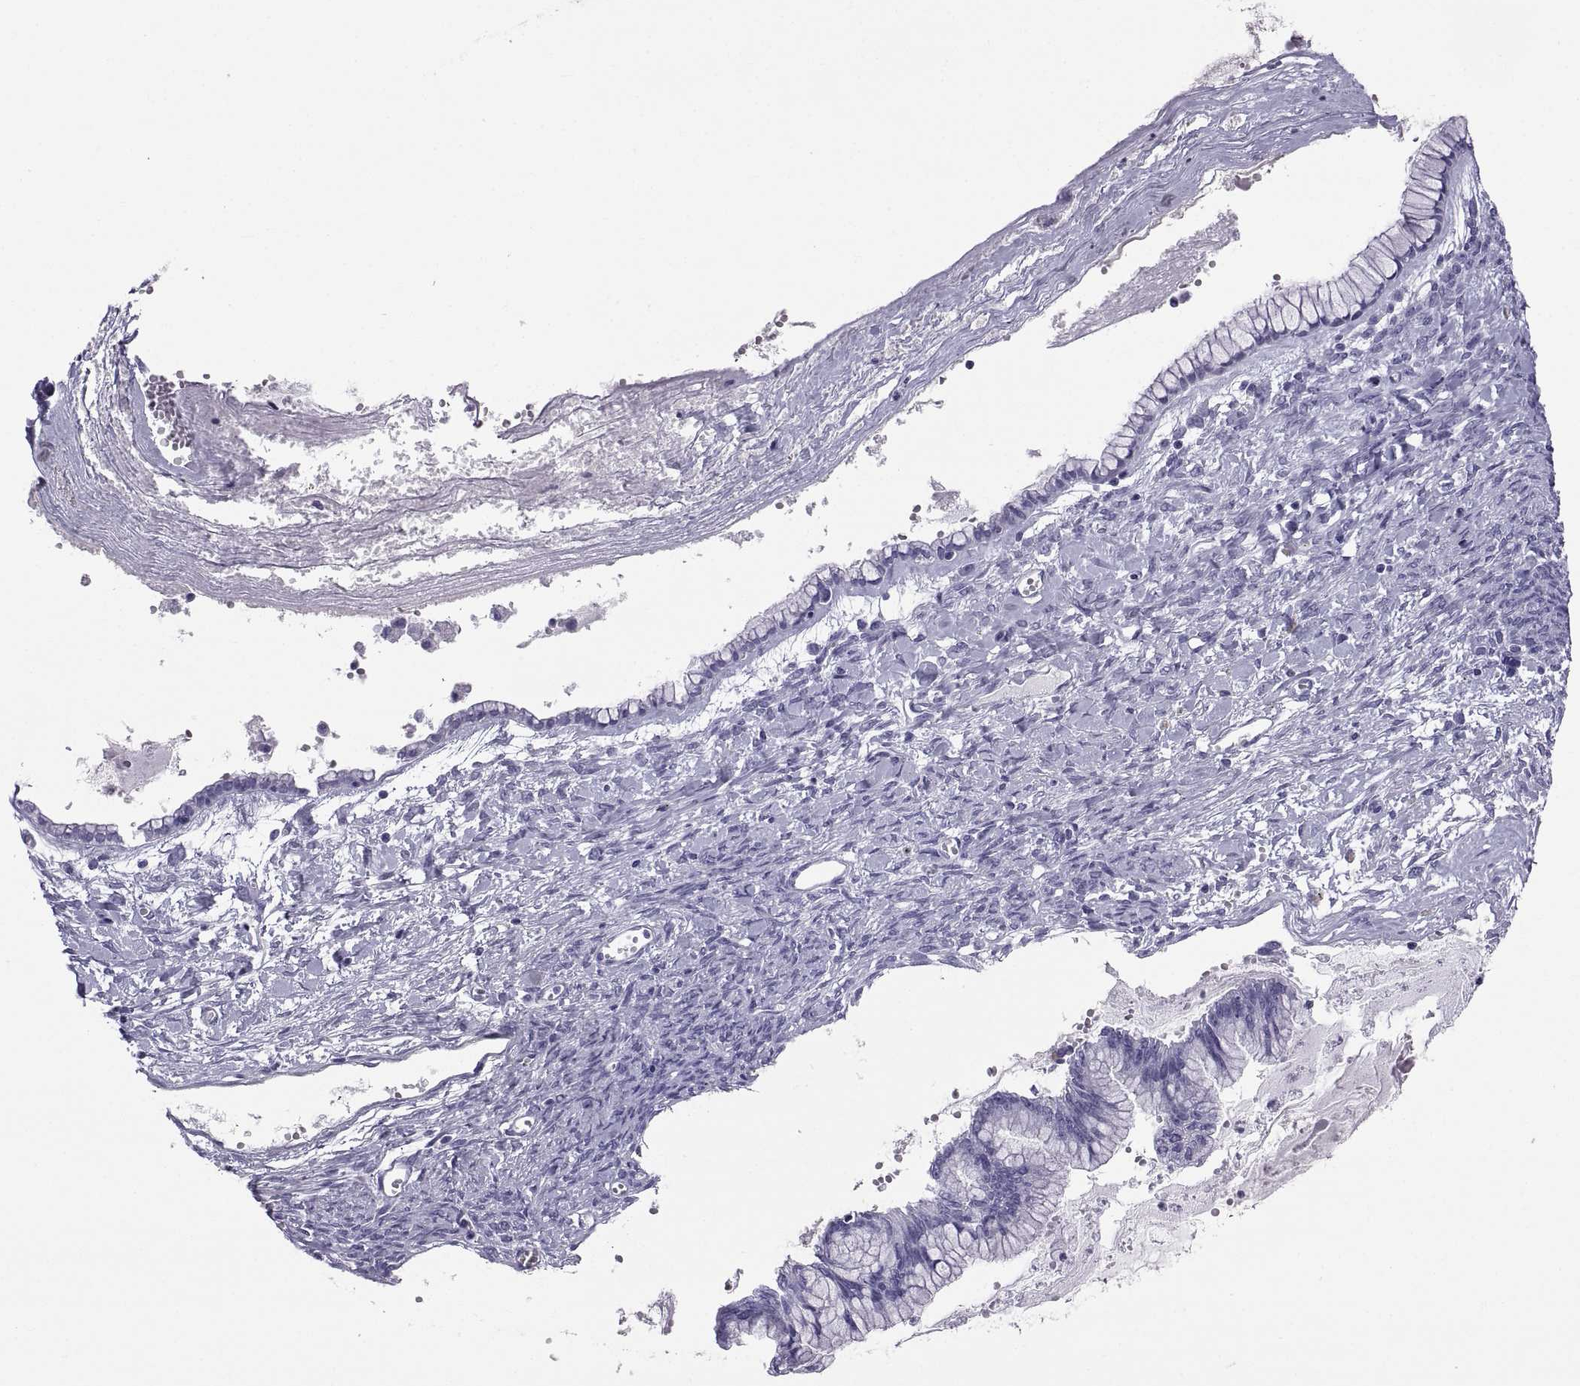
{"staining": {"intensity": "negative", "quantity": "none", "location": "none"}, "tissue": "ovarian cancer", "cell_type": "Tumor cells", "image_type": "cancer", "snomed": [{"axis": "morphology", "description": "Cystadenocarcinoma, mucinous, NOS"}, {"axis": "topography", "description": "Ovary"}], "caption": "Human ovarian cancer (mucinous cystadenocarcinoma) stained for a protein using IHC demonstrates no staining in tumor cells.", "gene": "CT47A10", "patient": {"sex": "female", "age": 67}}